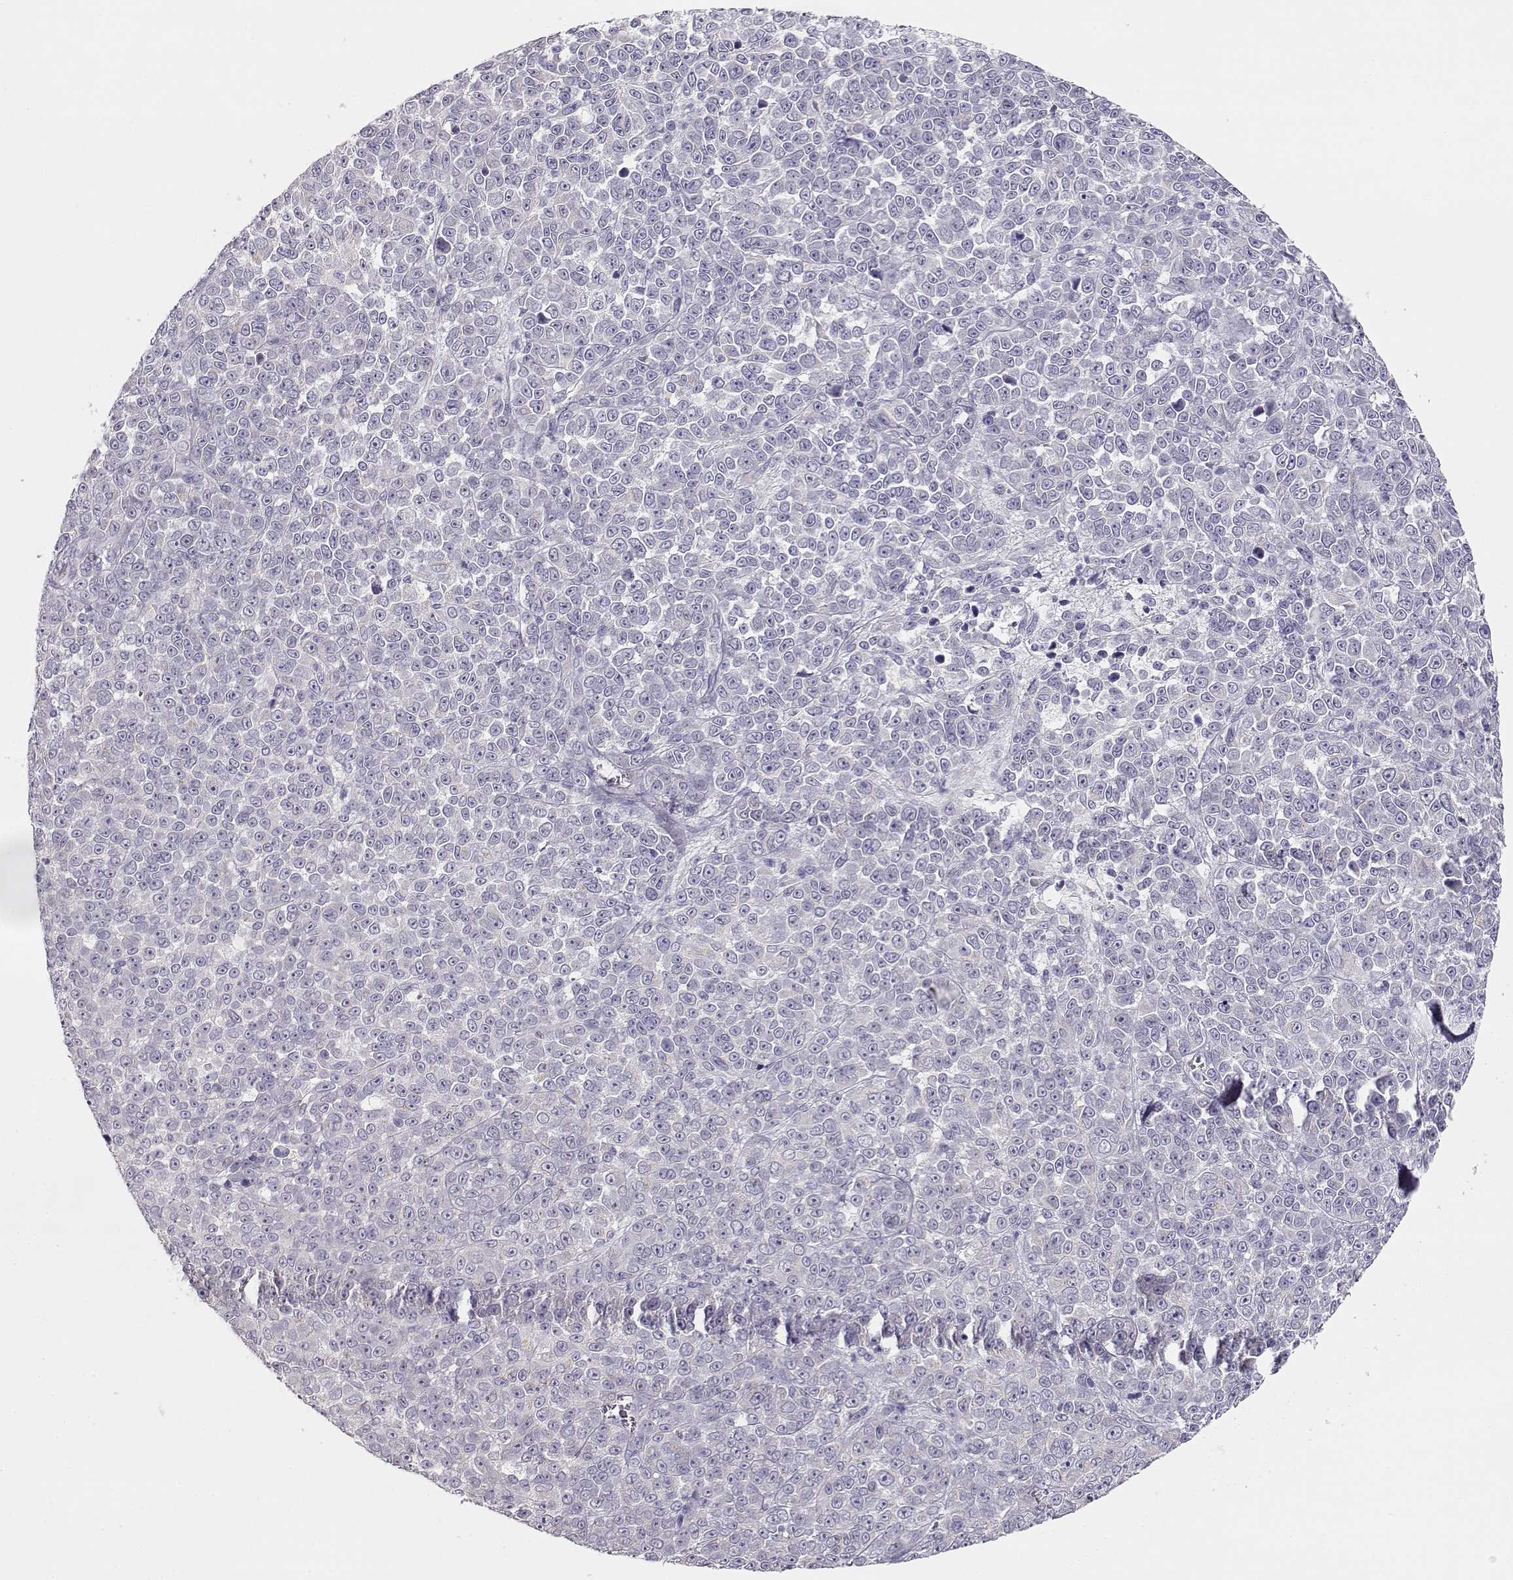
{"staining": {"intensity": "negative", "quantity": "none", "location": "none"}, "tissue": "melanoma", "cell_type": "Tumor cells", "image_type": "cancer", "snomed": [{"axis": "morphology", "description": "Malignant melanoma, NOS"}, {"axis": "topography", "description": "Skin"}], "caption": "DAB immunohistochemical staining of melanoma shows no significant expression in tumor cells.", "gene": "GLIPR1L2", "patient": {"sex": "female", "age": 95}}